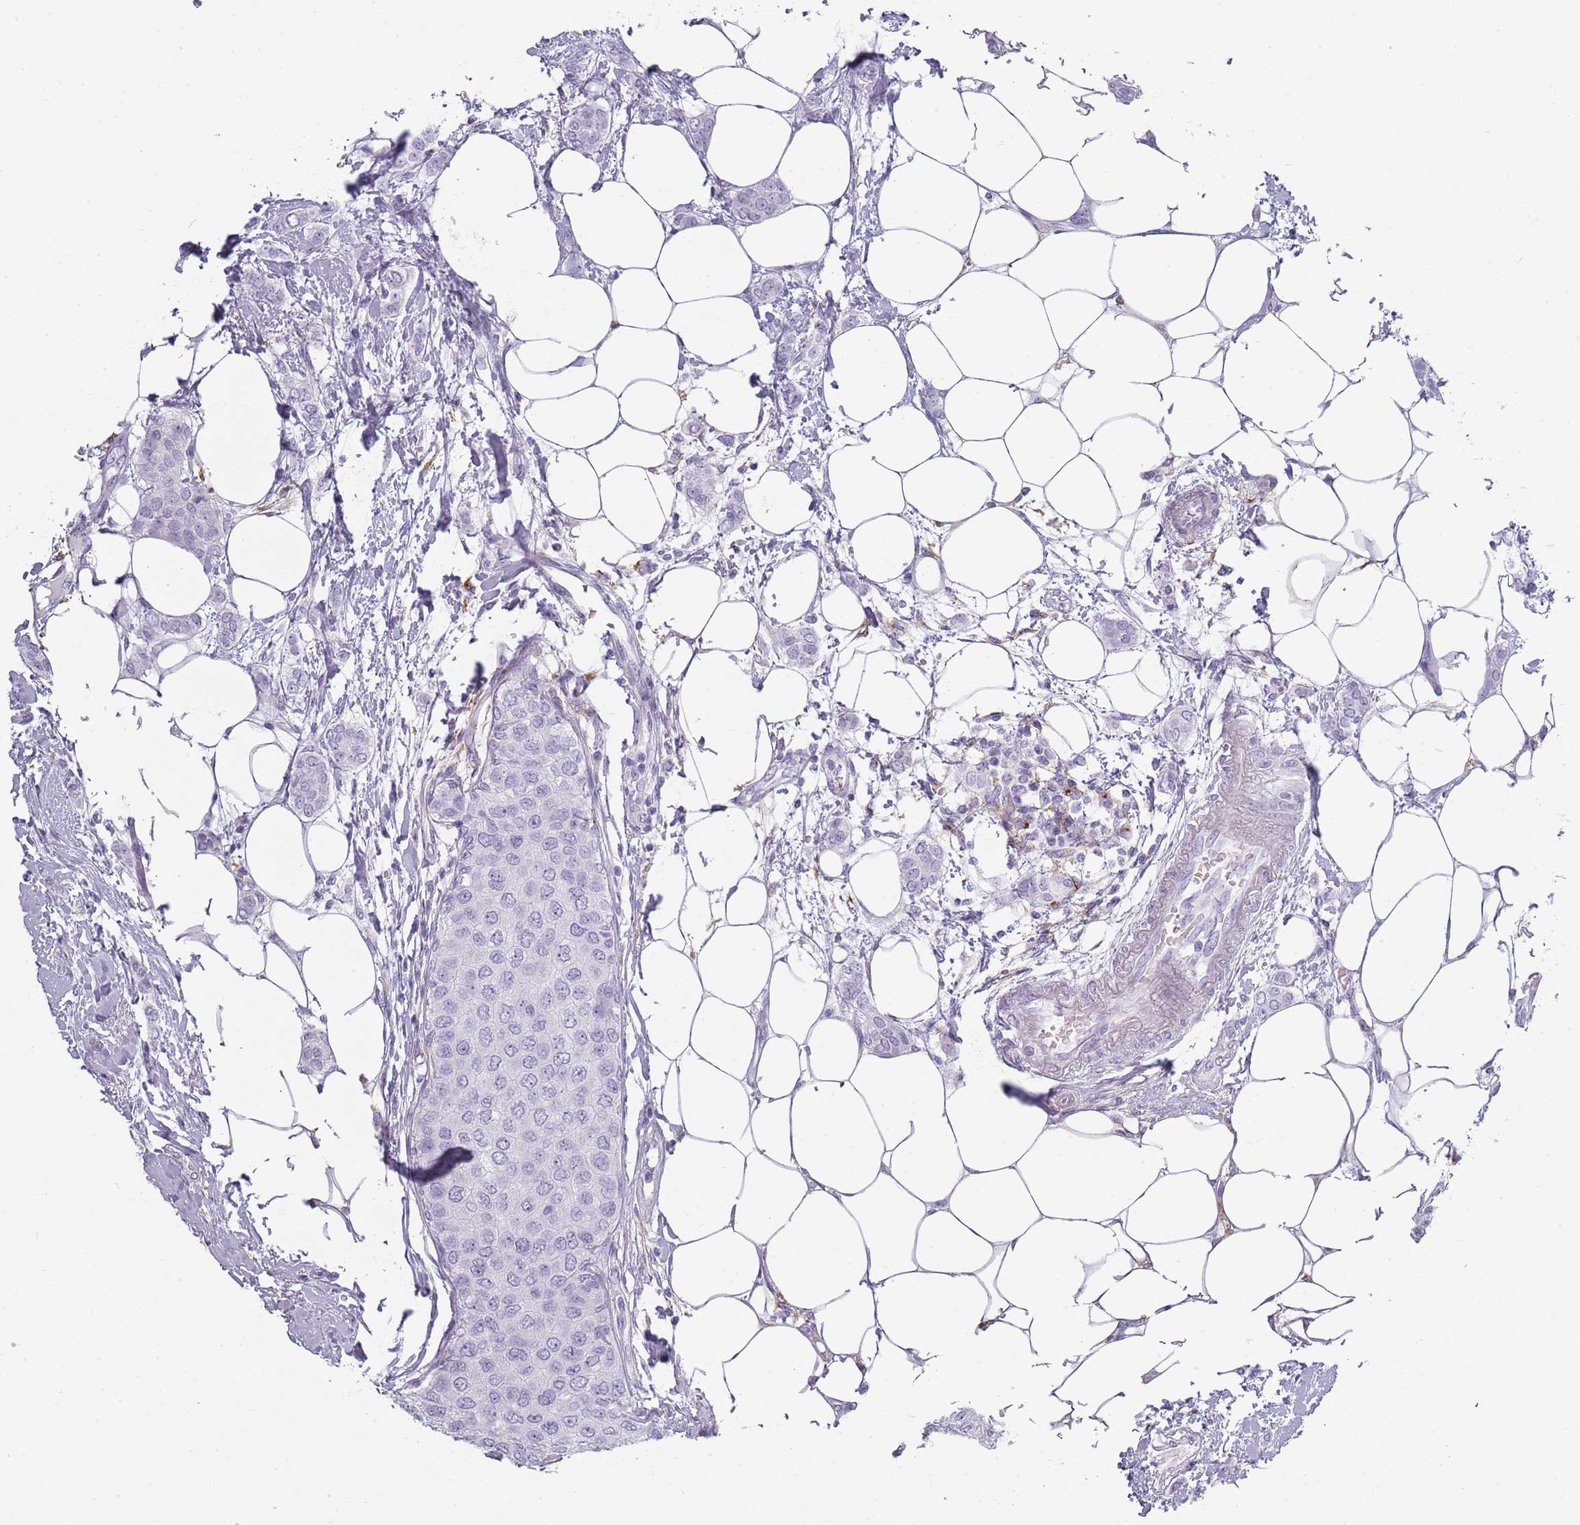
{"staining": {"intensity": "negative", "quantity": "none", "location": "none"}, "tissue": "breast cancer", "cell_type": "Tumor cells", "image_type": "cancer", "snomed": [{"axis": "morphology", "description": "Duct carcinoma"}, {"axis": "topography", "description": "Breast"}], "caption": "Protein analysis of breast invasive ductal carcinoma reveals no significant expression in tumor cells.", "gene": "COLEC12", "patient": {"sex": "female", "age": 72}}